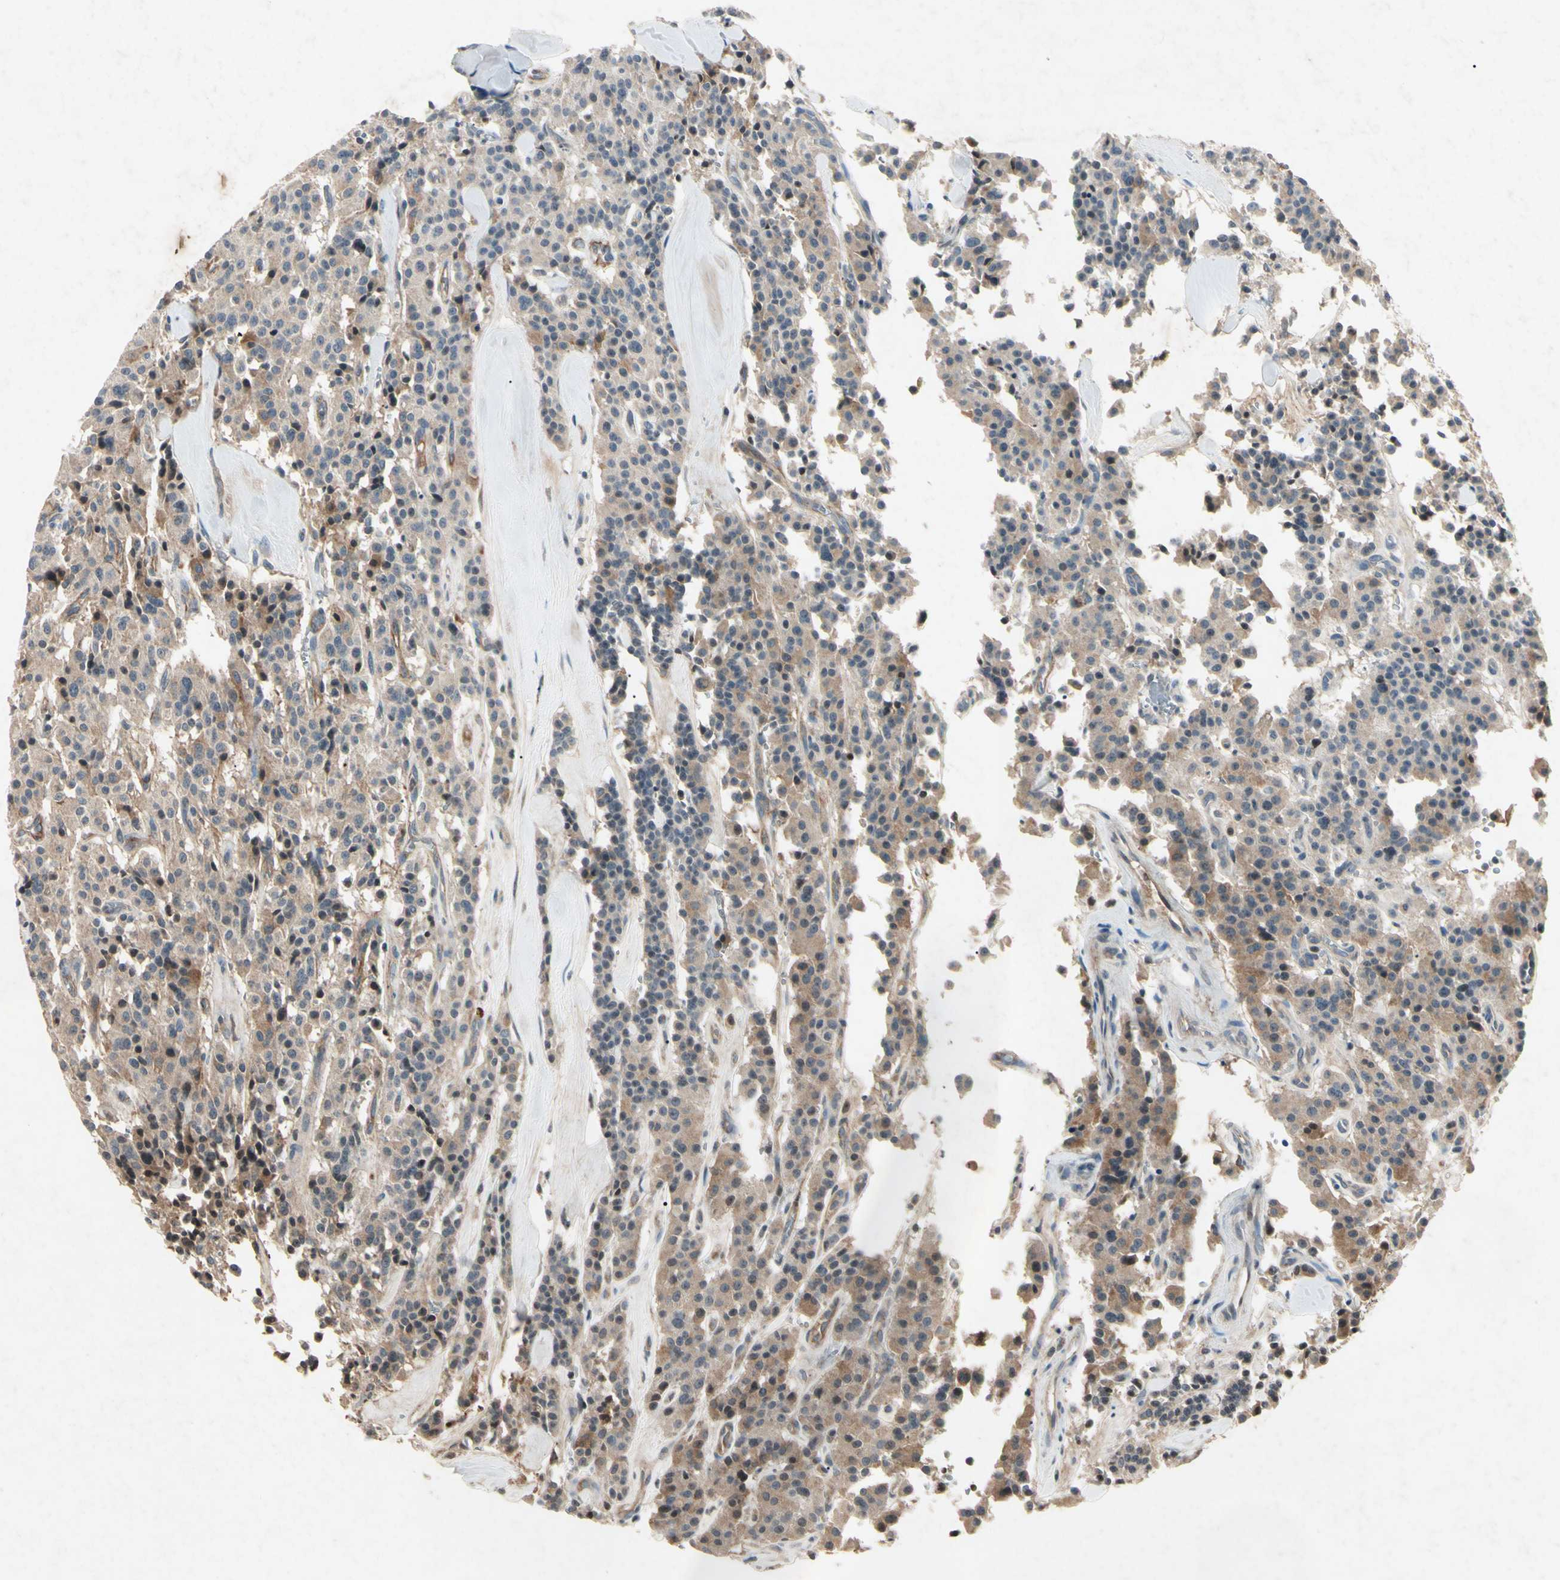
{"staining": {"intensity": "moderate", "quantity": "25%-75%", "location": "cytoplasmic/membranous"}, "tissue": "carcinoid", "cell_type": "Tumor cells", "image_type": "cancer", "snomed": [{"axis": "morphology", "description": "Carcinoid, malignant, NOS"}, {"axis": "topography", "description": "Lung"}], "caption": "The histopathology image demonstrates staining of carcinoid, revealing moderate cytoplasmic/membranous protein staining (brown color) within tumor cells.", "gene": "AEBP1", "patient": {"sex": "male", "age": 30}}